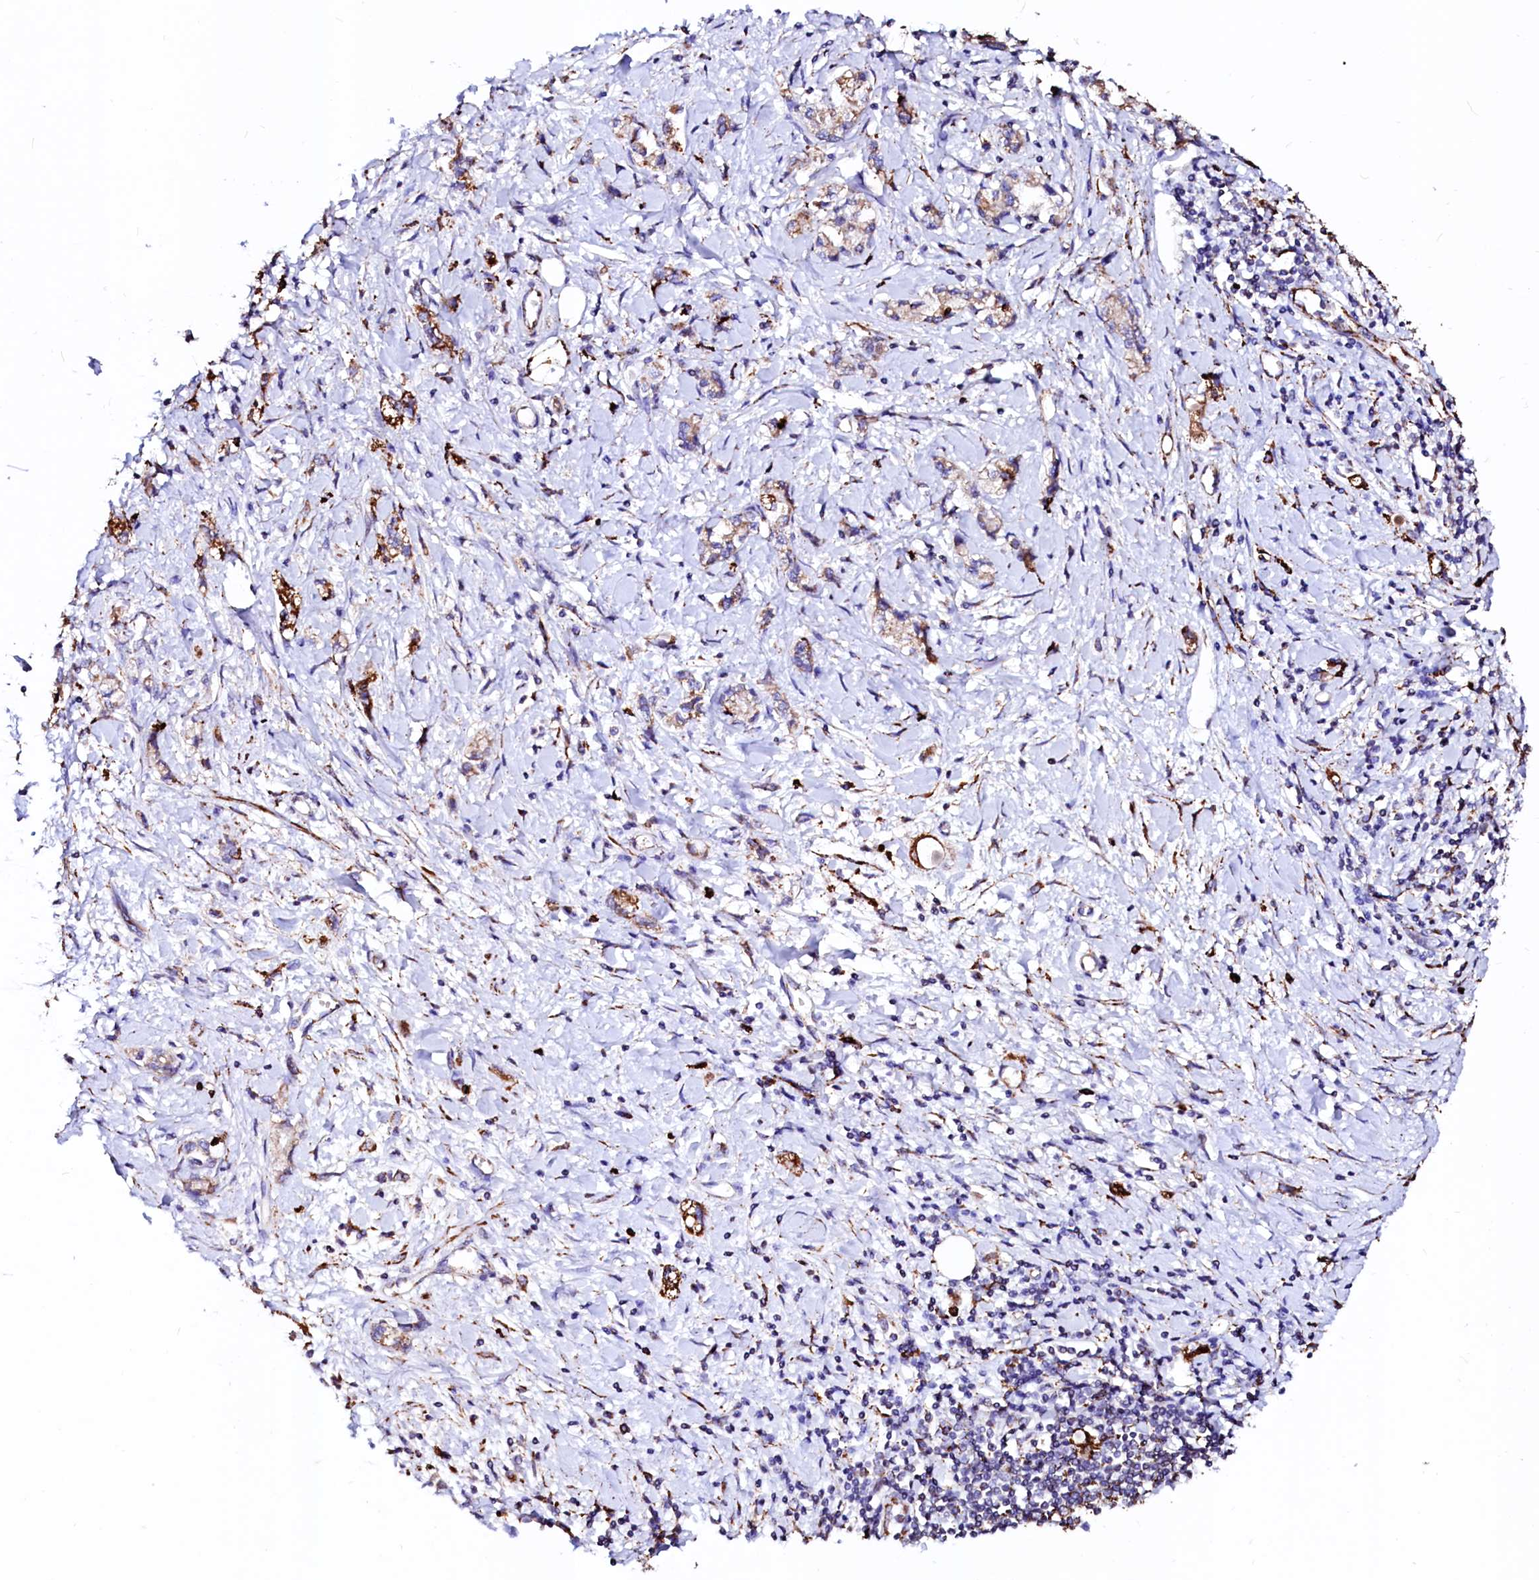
{"staining": {"intensity": "strong", "quantity": "<25%", "location": "cytoplasmic/membranous"}, "tissue": "stomach cancer", "cell_type": "Tumor cells", "image_type": "cancer", "snomed": [{"axis": "morphology", "description": "Adenocarcinoma, NOS"}, {"axis": "topography", "description": "Stomach"}], "caption": "Immunohistochemical staining of stomach cancer (adenocarcinoma) demonstrates medium levels of strong cytoplasmic/membranous staining in approximately <25% of tumor cells.", "gene": "MAOB", "patient": {"sex": "female", "age": 76}}